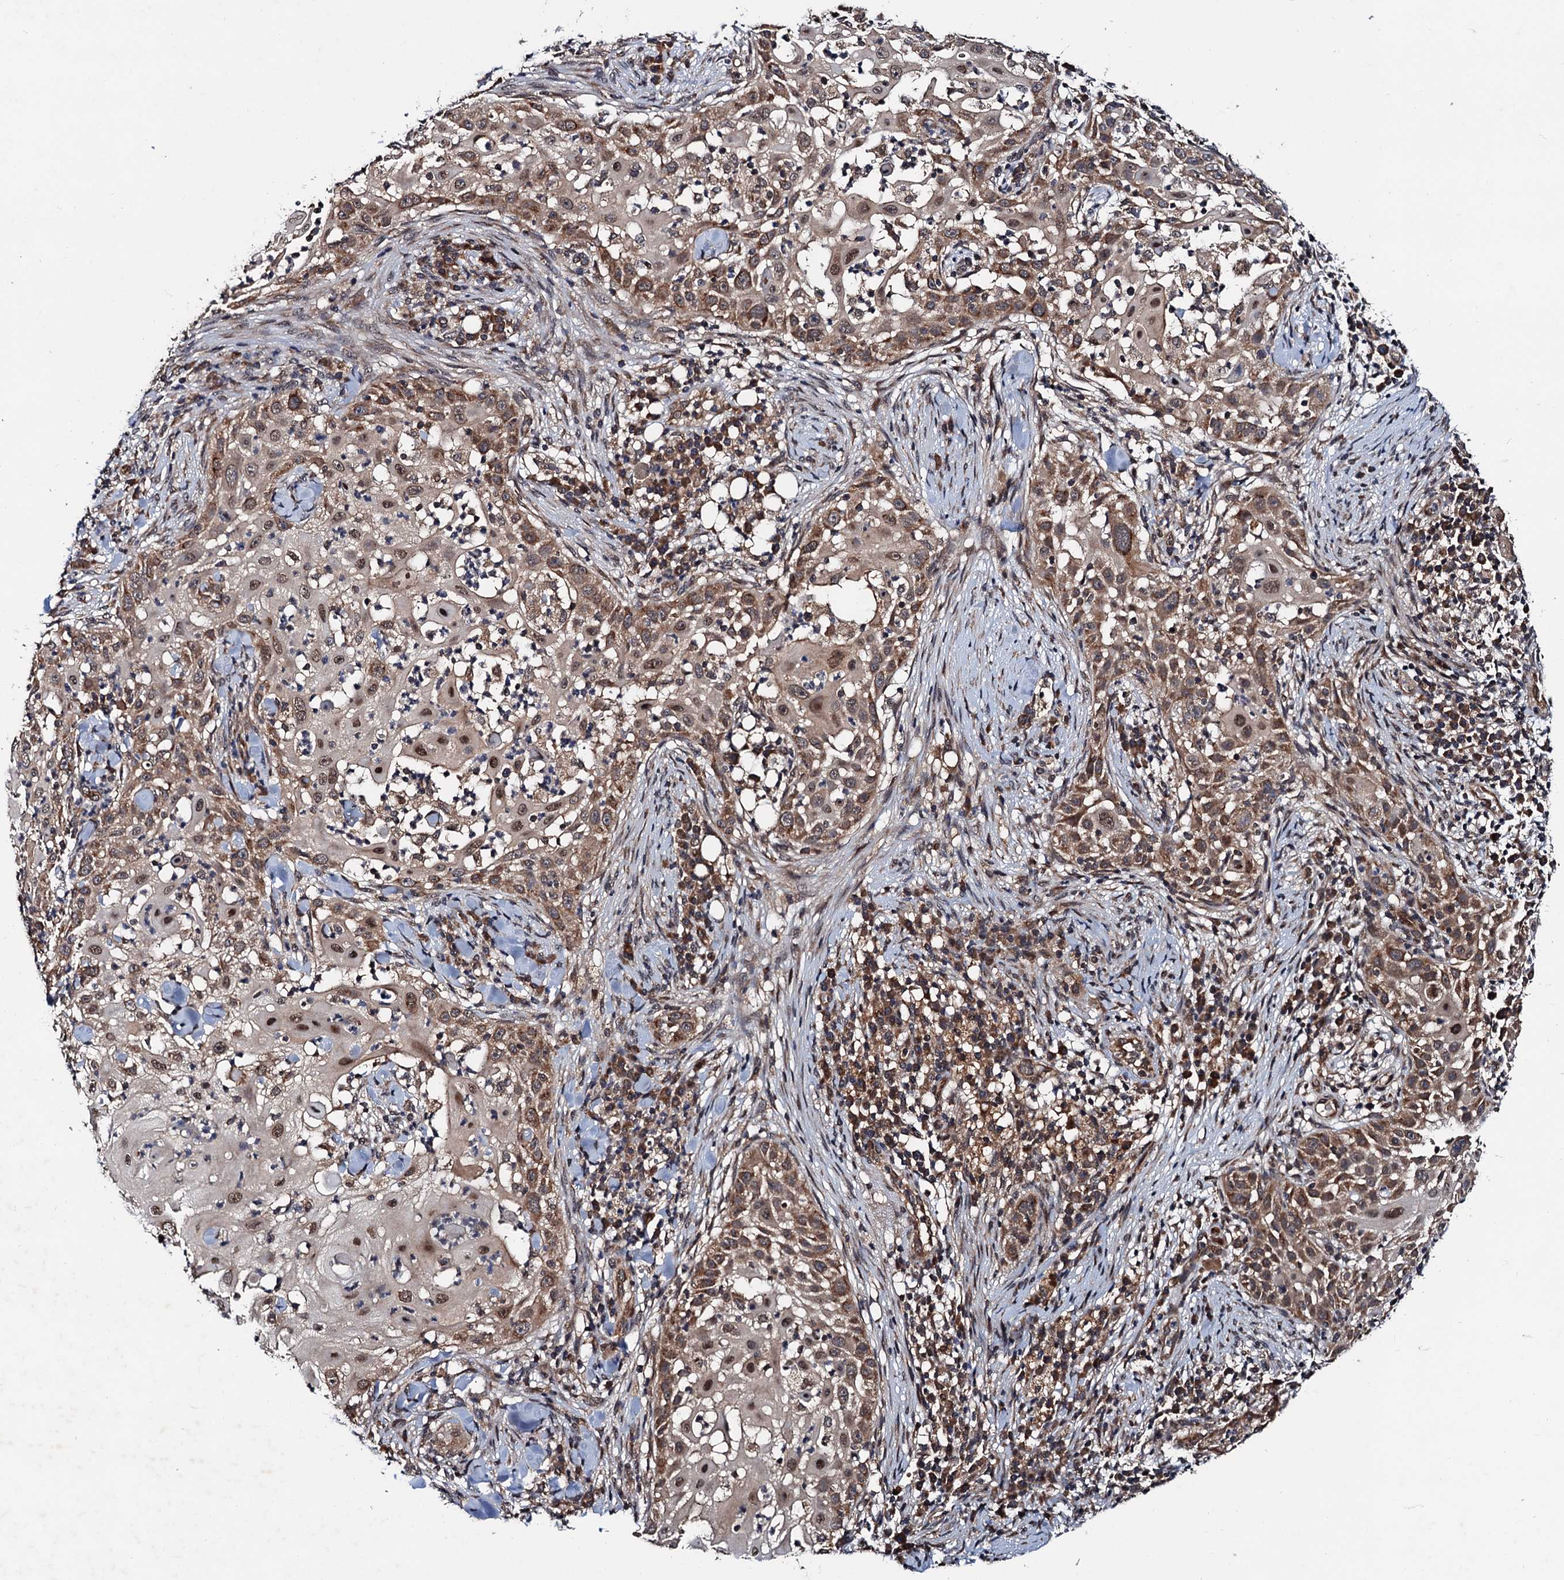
{"staining": {"intensity": "moderate", "quantity": "25%-75%", "location": "cytoplasmic/membranous,nuclear"}, "tissue": "skin cancer", "cell_type": "Tumor cells", "image_type": "cancer", "snomed": [{"axis": "morphology", "description": "Squamous cell carcinoma, NOS"}, {"axis": "topography", "description": "Skin"}], "caption": "Brown immunohistochemical staining in skin squamous cell carcinoma shows moderate cytoplasmic/membranous and nuclear staining in approximately 25%-75% of tumor cells.", "gene": "NAA16", "patient": {"sex": "female", "age": 44}}